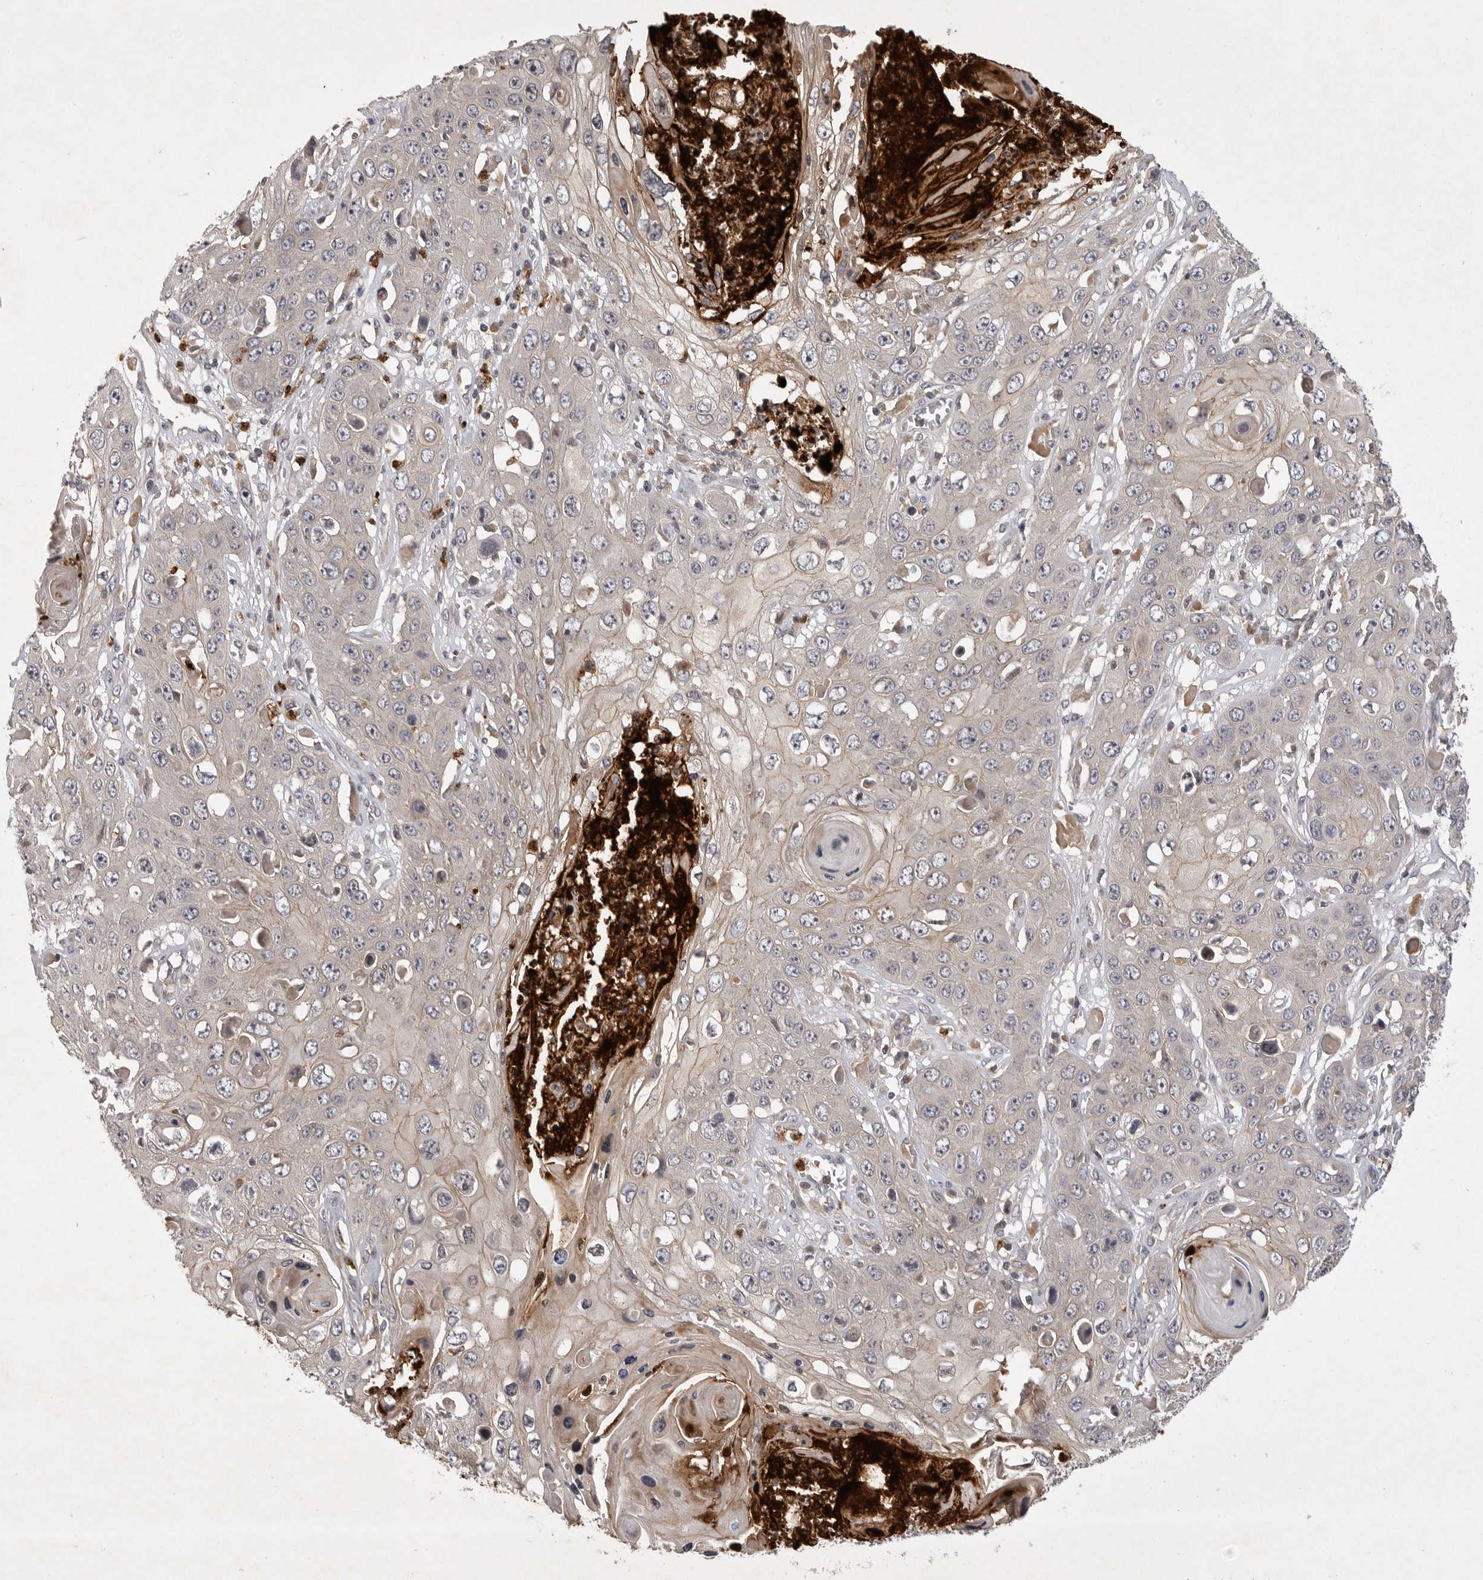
{"staining": {"intensity": "weak", "quantity": "<25%", "location": "cytoplasmic/membranous"}, "tissue": "skin cancer", "cell_type": "Tumor cells", "image_type": "cancer", "snomed": [{"axis": "morphology", "description": "Squamous cell carcinoma, NOS"}, {"axis": "topography", "description": "Skin"}], "caption": "The histopathology image reveals no significant expression in tumor cells of squamous cell carcinoma (skin).", "gene": "UBE3D", "patient": {"sex": "male", "age": 55}}